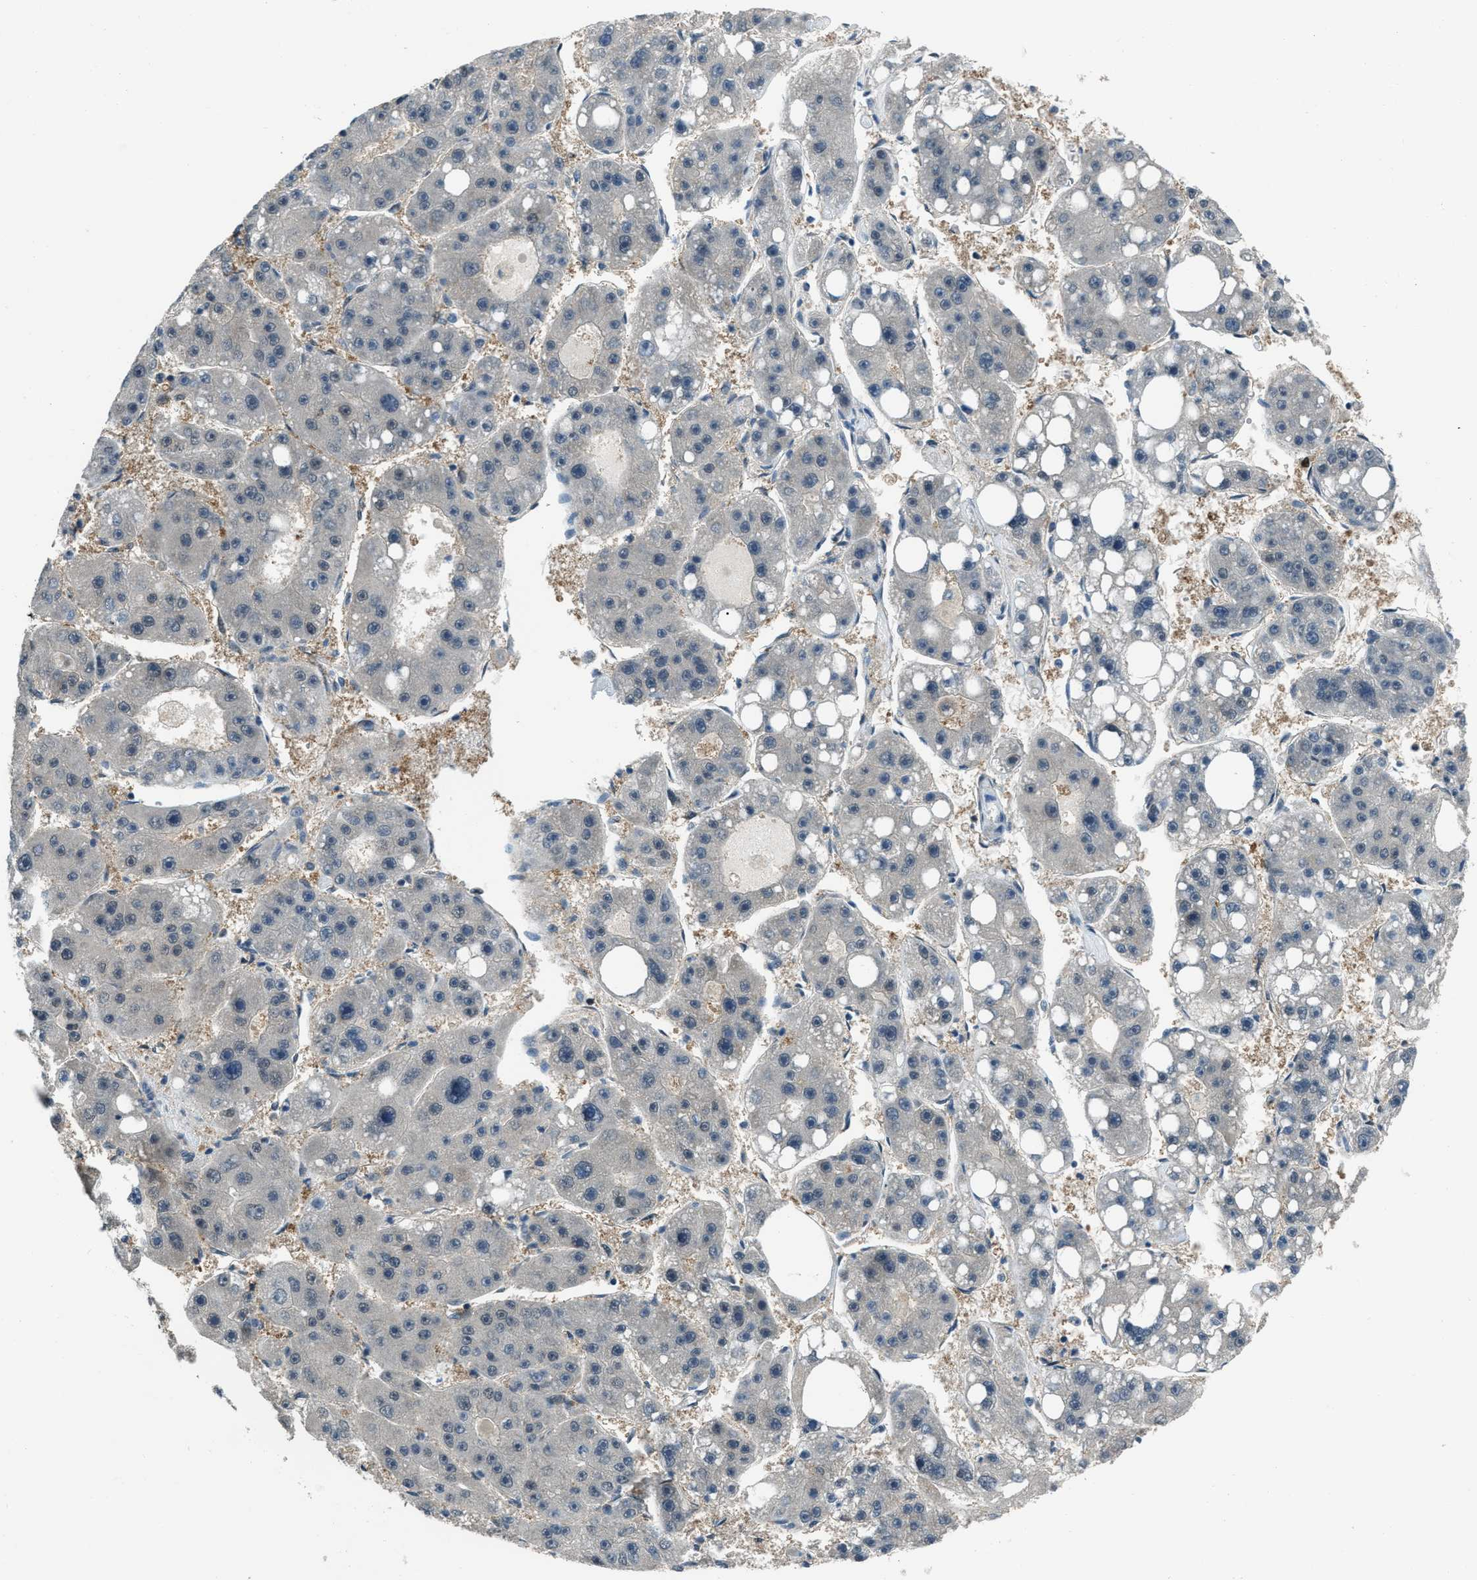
{"staining": {"intensity": "negative", "quantity": "none", "location": "none"}, "tissue": "liver cancer", "cell_type": "Tumor cells", "image_type": "cancer", "snomed": [{"axis": "morphology", "description": "Carcinoma, Hepatocellular, NOS"}, {"axis": "topography", "description": "Liver"}], "caption": "Immunohistochemistry image of hepatocellular carcinoma (liver) stained for a protein (brown), which shows no staining in tumor cells. The staining is performed using DAB brown chromogen with nuclei counter-stained in using hematoxylin.", "gene": "NUDCD3", "patient": {"sex": "female", "age": 61}}